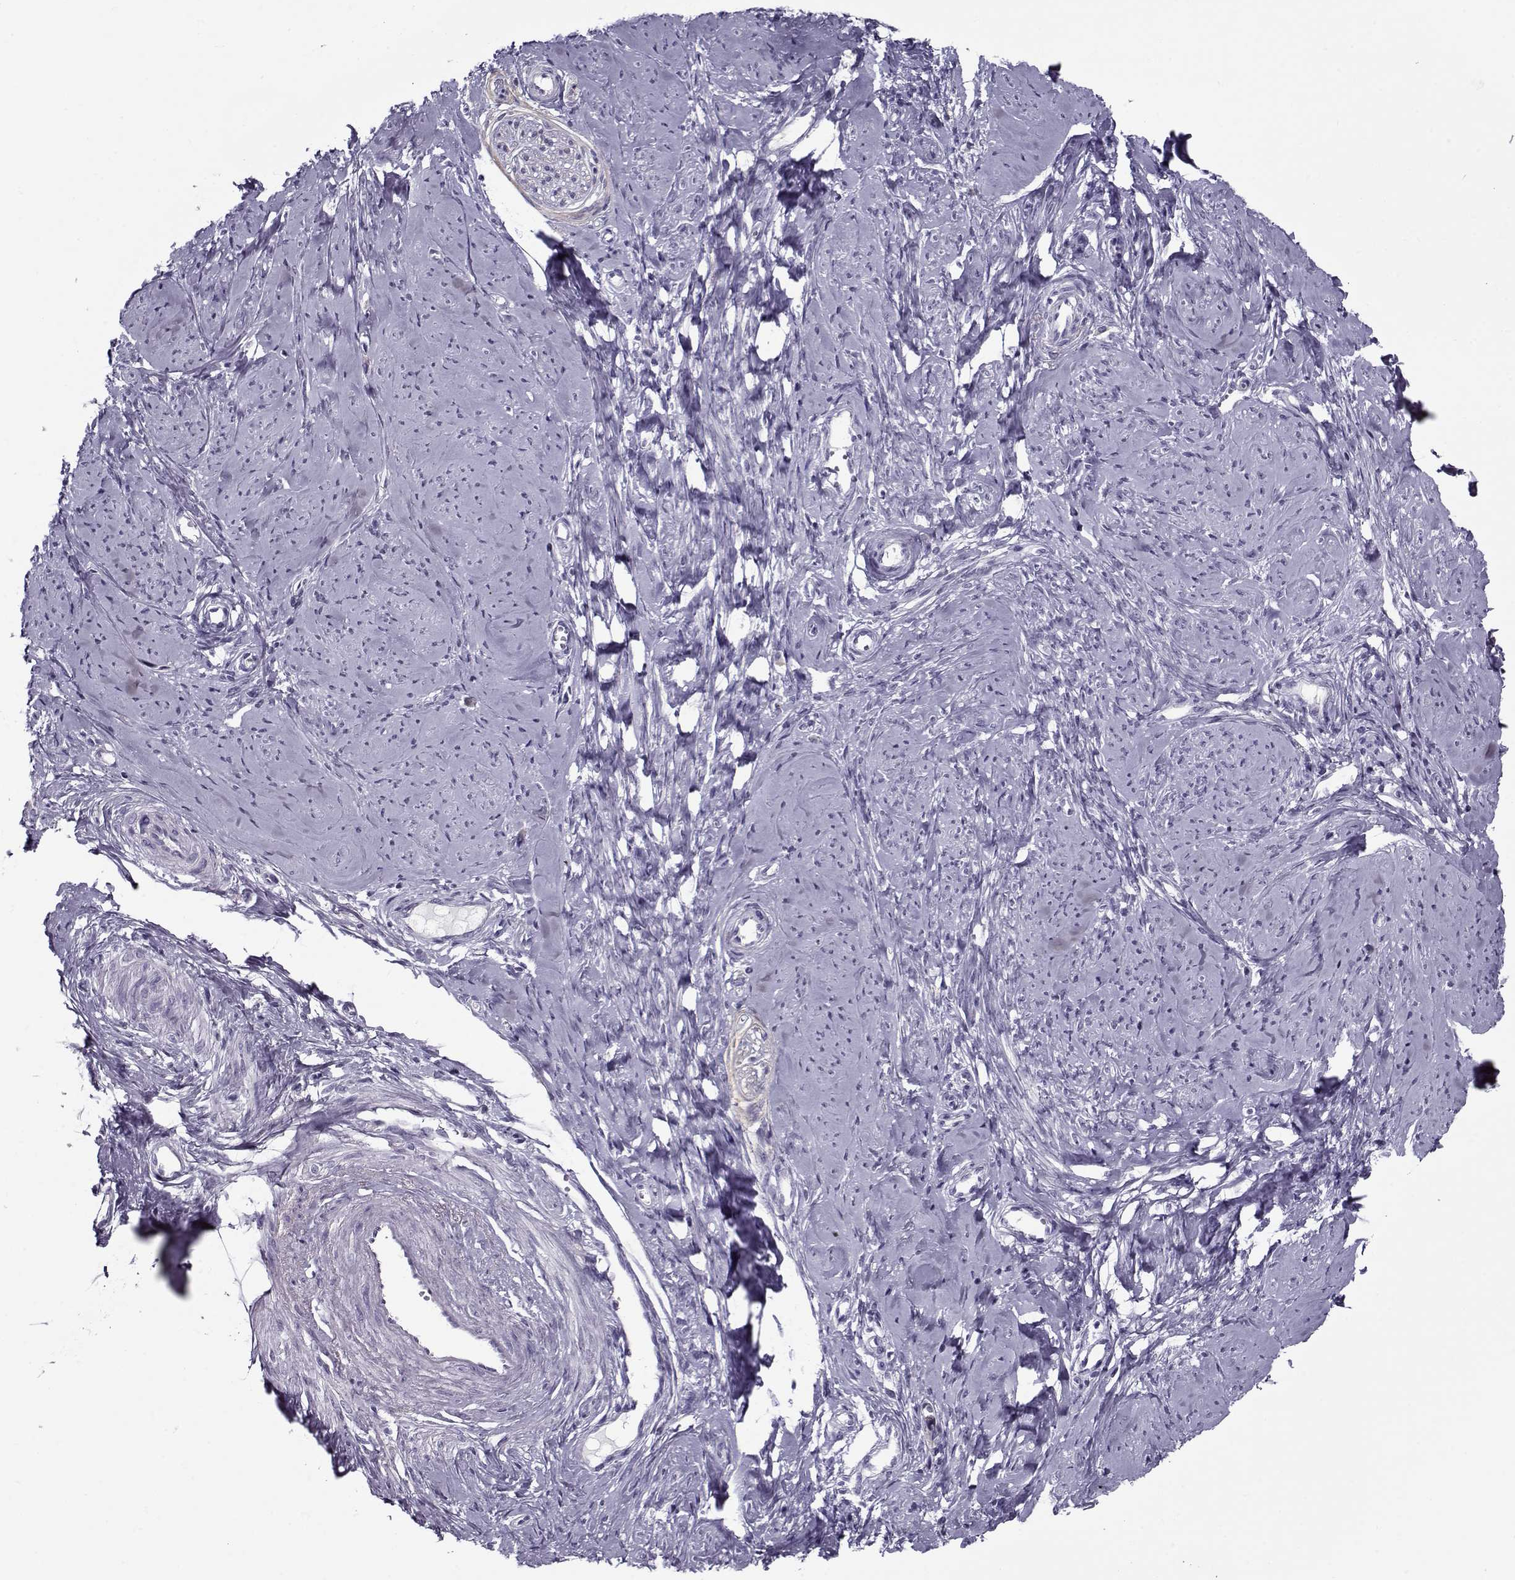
{"staining": {"intensity": "negative", "quantity": "none", "location": "none"}, "tissue": "smooth muscle", "cell_type": "Smooth muscle cells", "image_type": "normal", "snomed": [{"axis": "morphology", "description": "Normal tissue, NOS"}, {"axis": "topography", "description": "Smooth muscle"}], "caption": "Immunohistochemical staining of normal smooth muscle demonstrates no significant positivity in smooth muscle cells.", "gene": "PP2D1", "patient": {"sex": "female", "age": 48}}